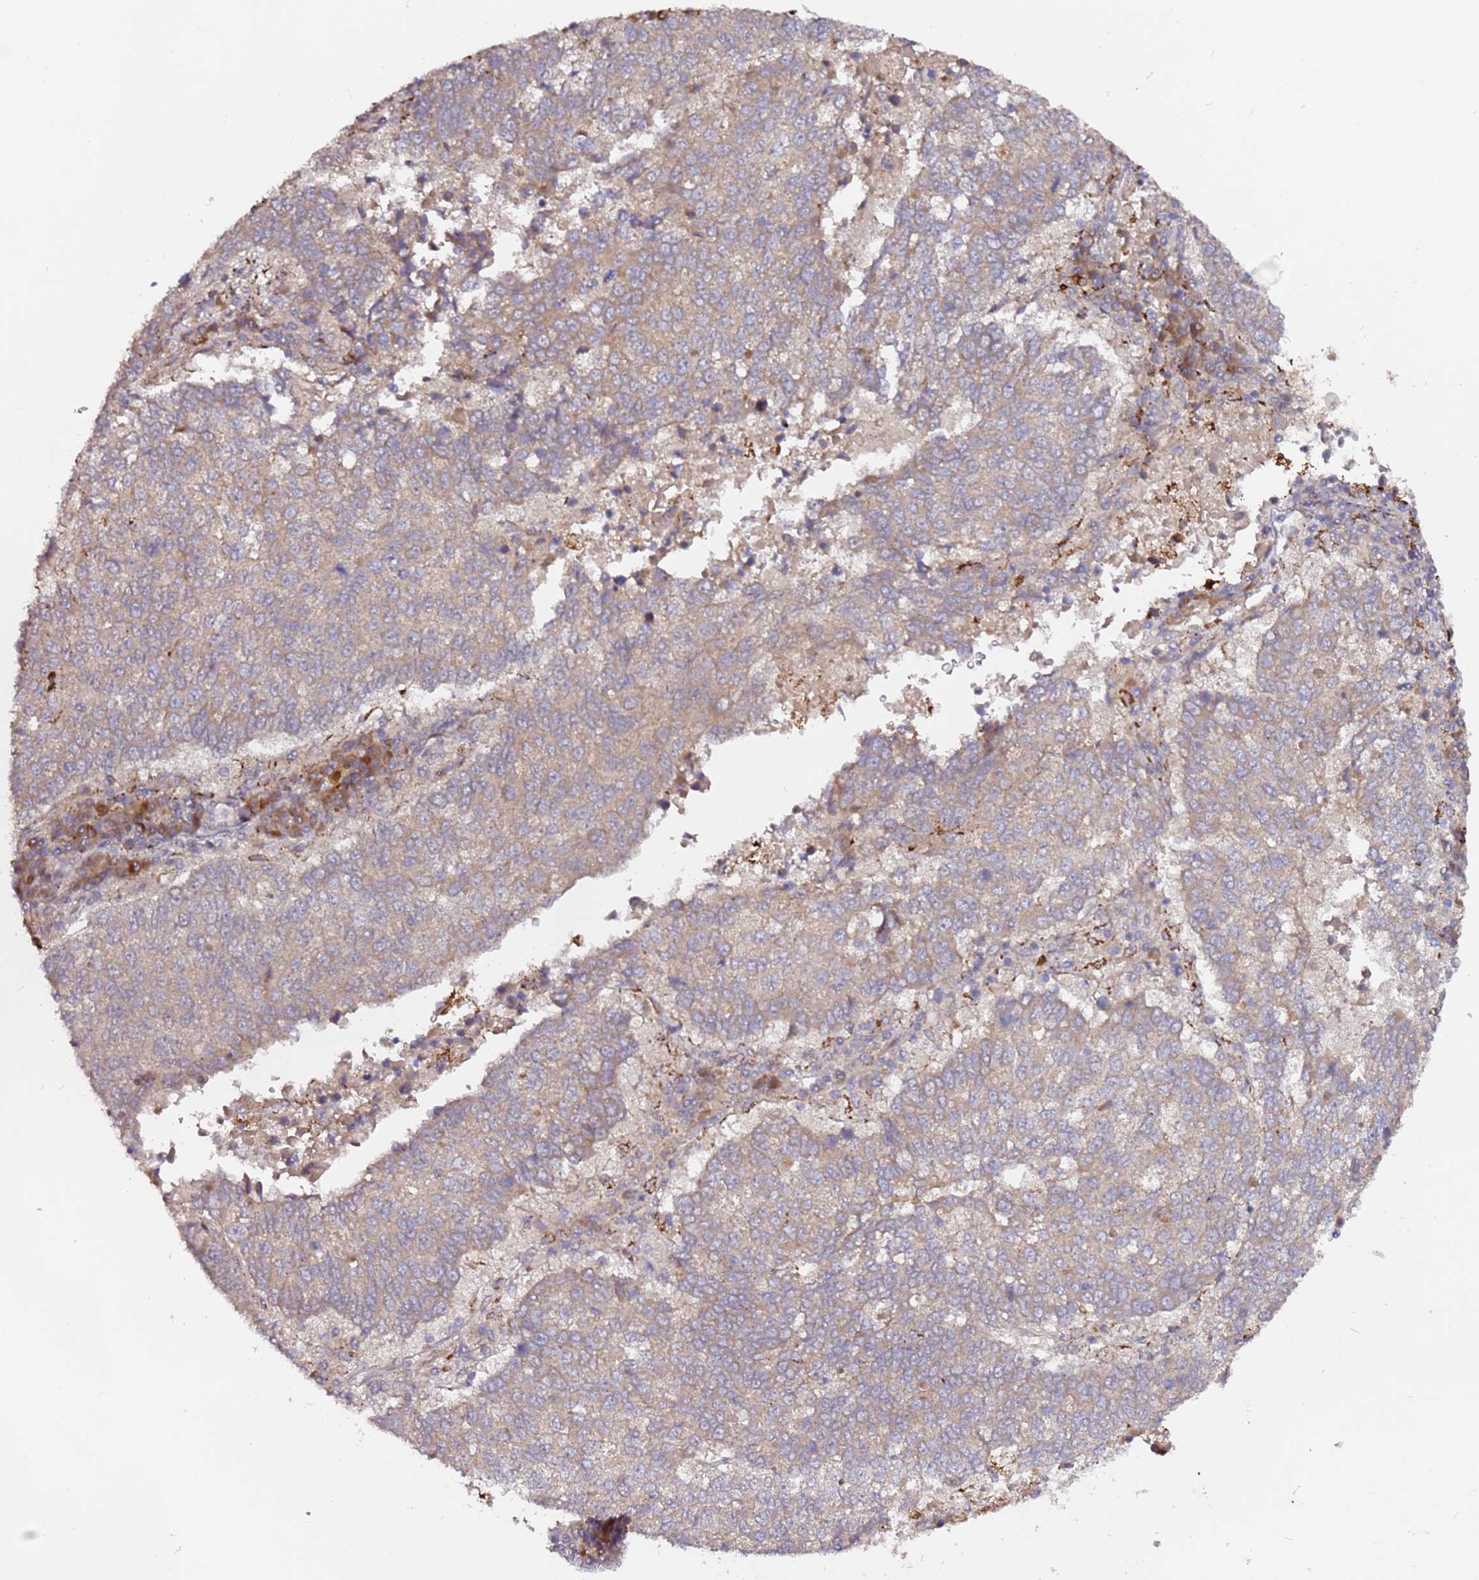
{"staining": {"intensity": "weak", "quantity": "25%-75%", "location": "cytoplasmic/membranous"}, "tissue": "lung cancer", "cell_type": "Tumor cells", "image_type": "cancer", "snomed": [{"axis": "morphology", "description": "Squamous cell carcinoma, NOS"}, {"axis": "topography", "description": "Lung"}], "caption": "Squamous cell carcinoma (lung) was stained to show a protein in brown. There is low levels of weak cytoplasmic/membranous expression in about 25%-75% of tumor cells.", "gene": "ALG11", "patient": {"sex": "male", "age": 73}}